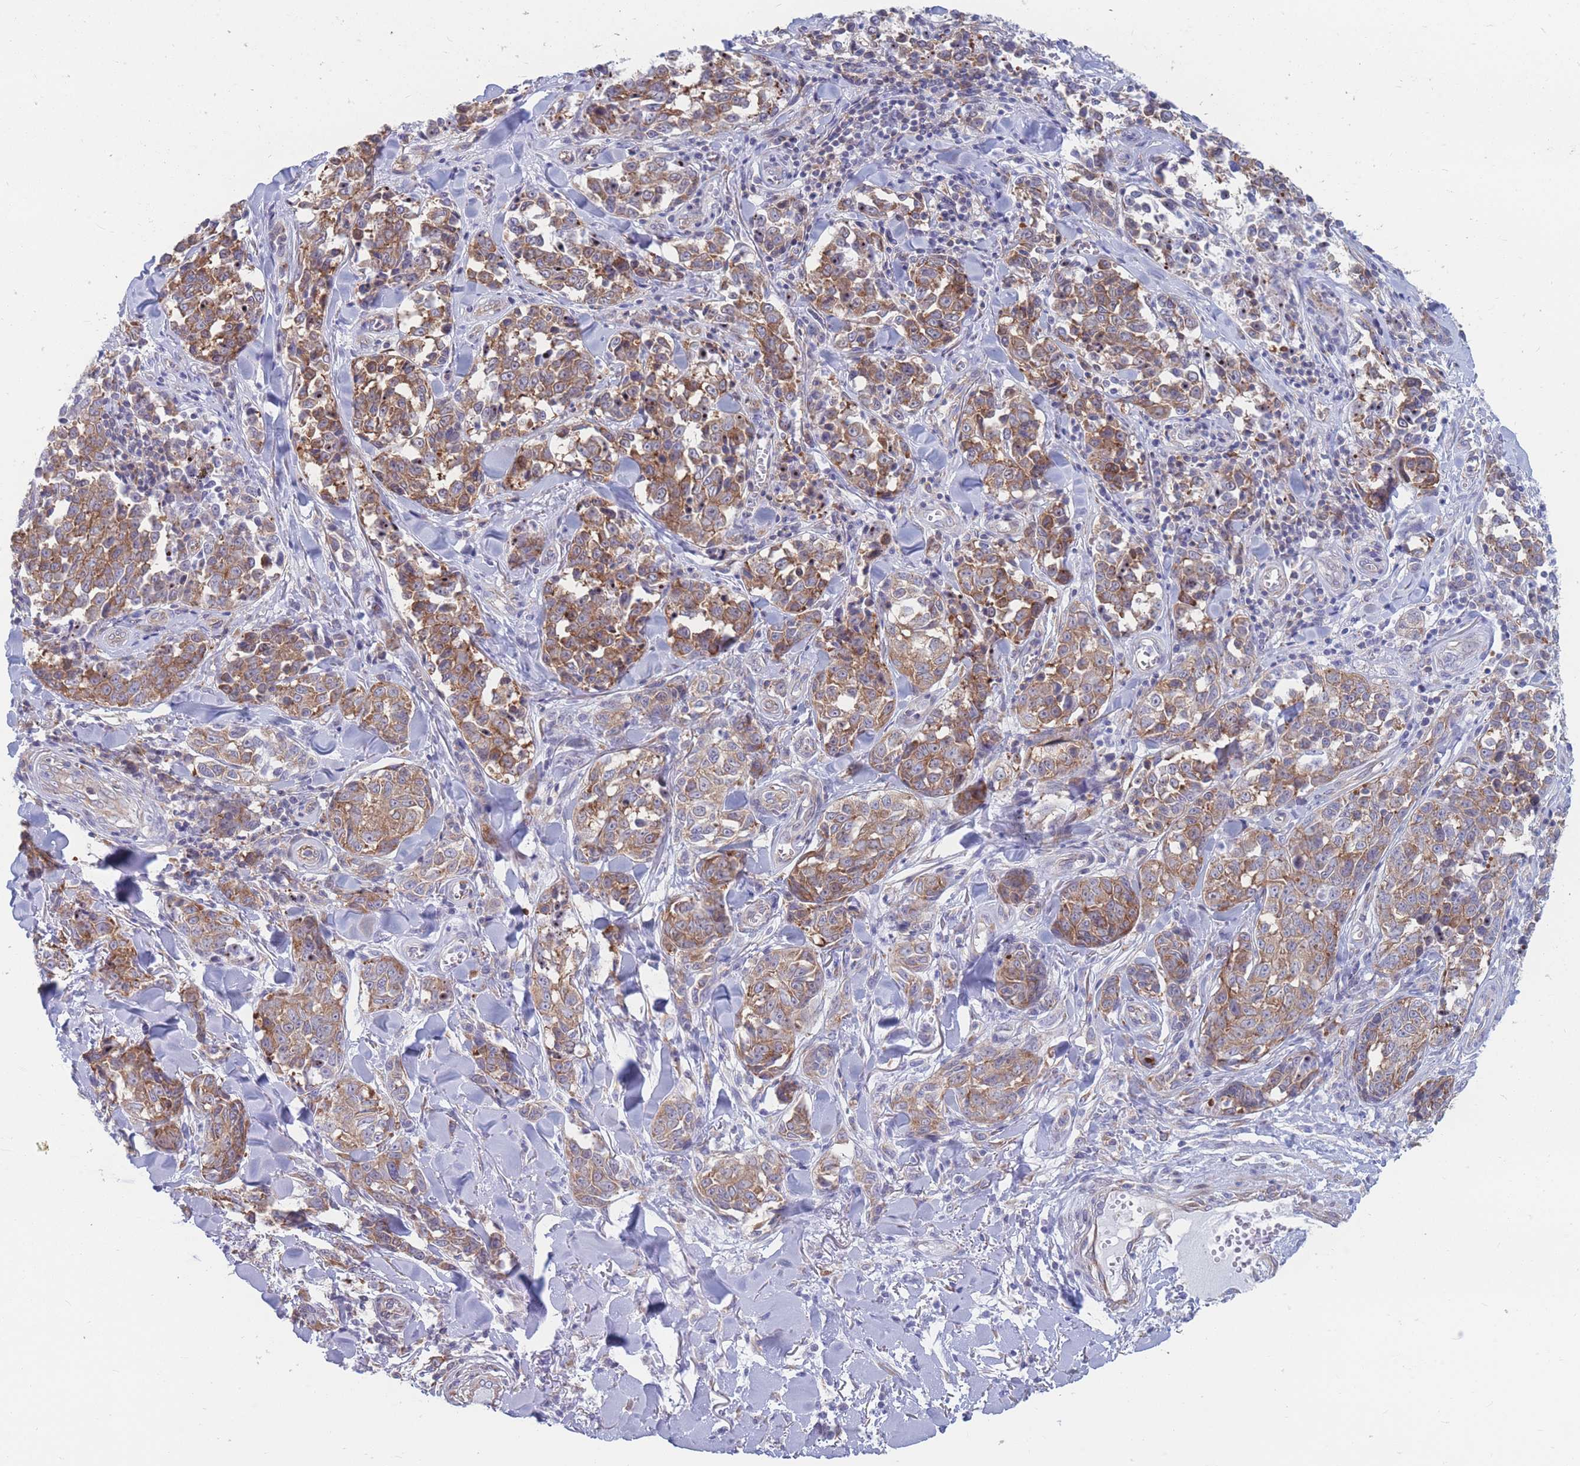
{"staining": {"intensity": "moderate", "quantity": ">75%", "location": "cytoplasmic/membranous"}, "tissue": "melanoma", "cell_type": "Tumor cells", "image_type": "cancer", "snomed": [{"axis": "morphology", "description": "Malignant melanoma, NOS"}, {"axis": "topography", "description": "Skin"}], "caption": "Melanoma stained with a brown dye displays moderate cytoplasmic/membranous positive staining in approximately >75% of tumor cells.", "gene": "RPL8", "patient": {"sex": "female", "age": 64}}